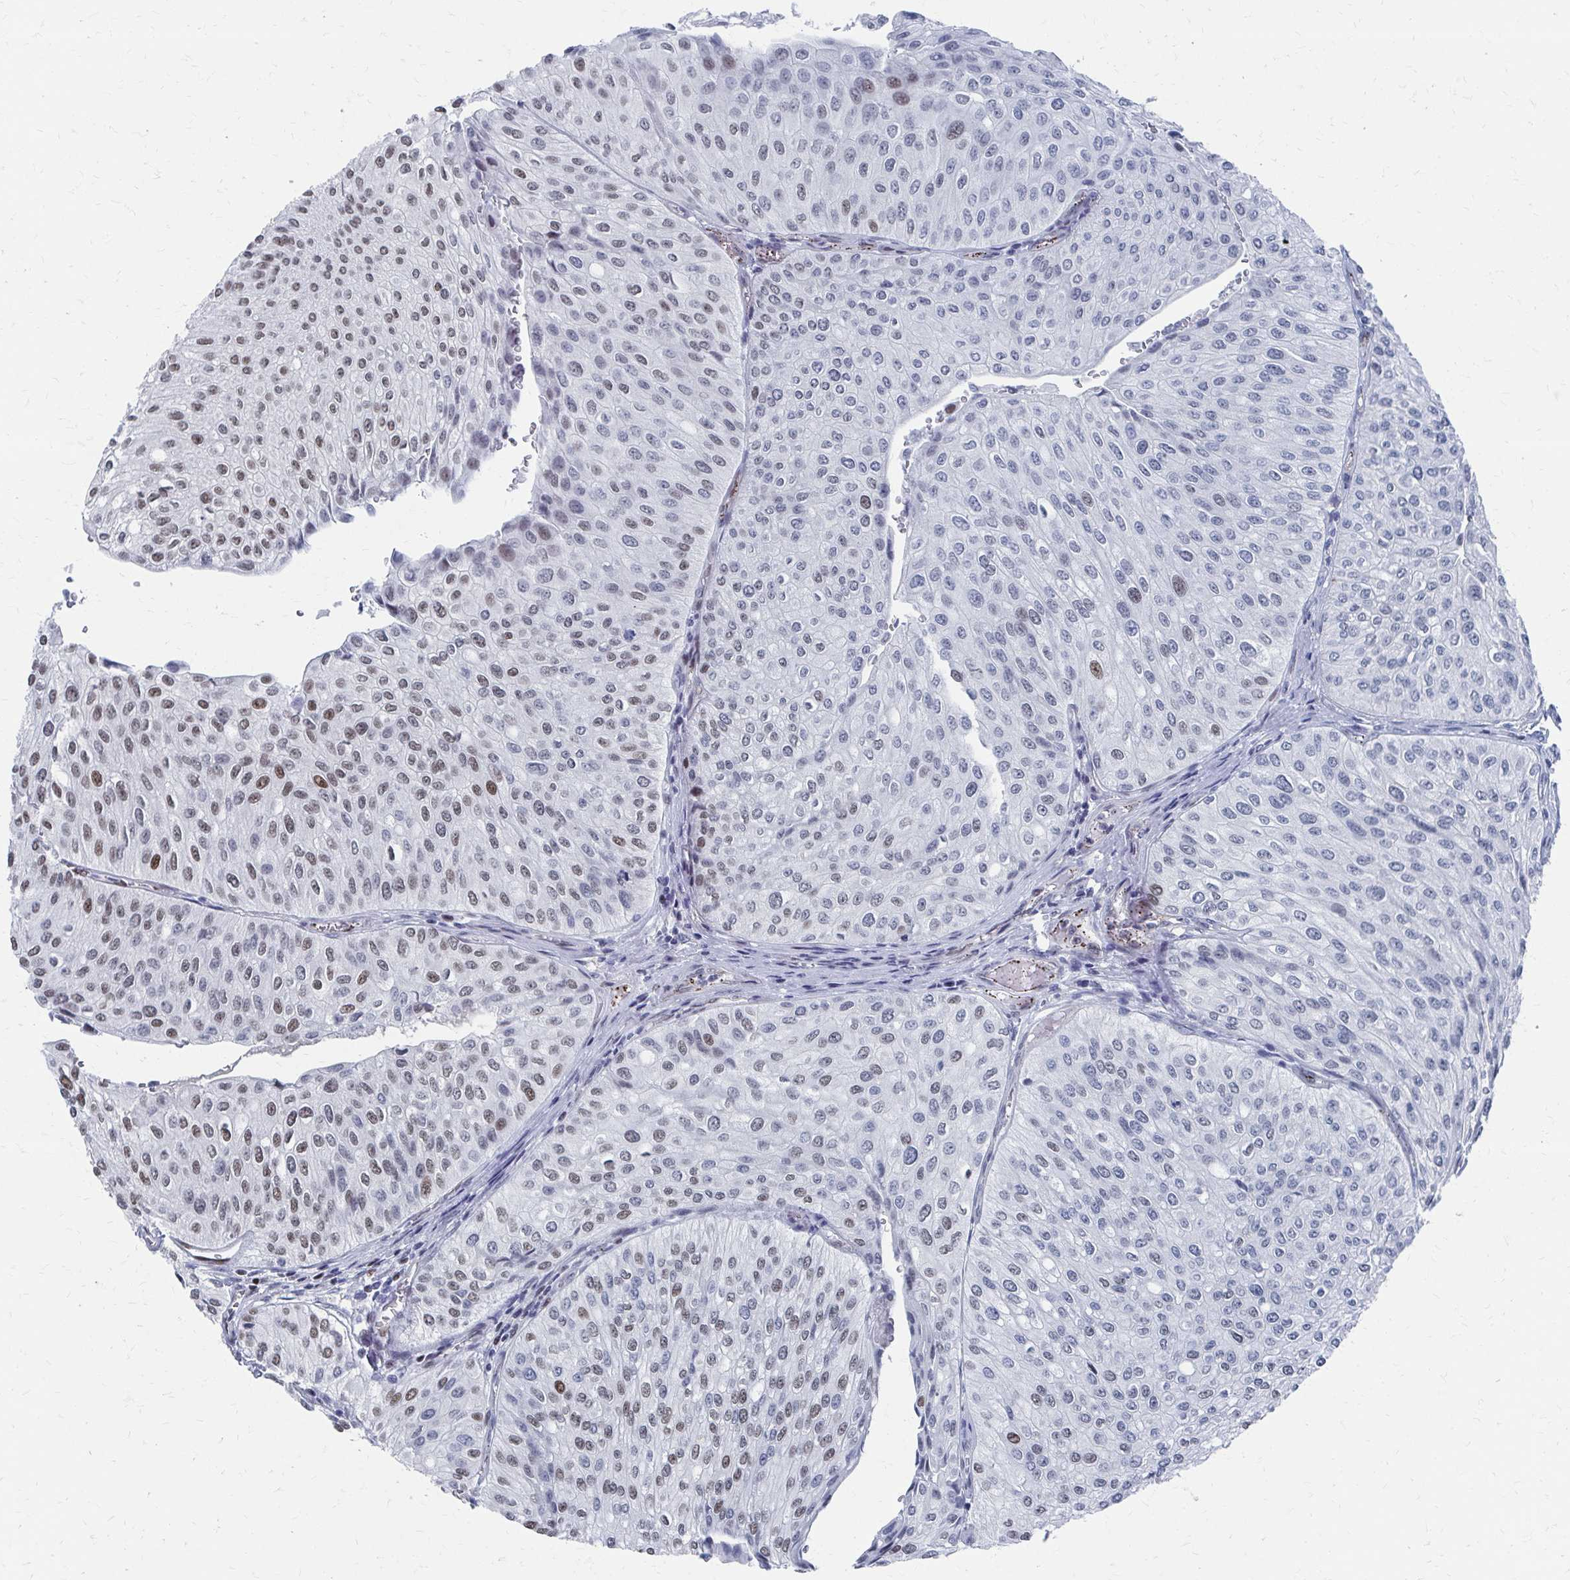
{"staining": {"intensity": "moderate", "quantity": "<25%", "location": "nuclear"}, "tissue": "urothelial cancer", "cell_type": "Tumor cells", "image_type": "cancer", "snomed": [{"axis": "morphology", "description": "Urothelial carcinoma, NOS"}, {"axis": "topography", "description": "Urinary bladder"}], "caption": "Tumor cells reveal low levels of moderate nuclear staining in approximately <25% of cells in transitional cell carcinoma.", "gene": "CDIN1", "patient": {"sex": "male", "age": 67}}